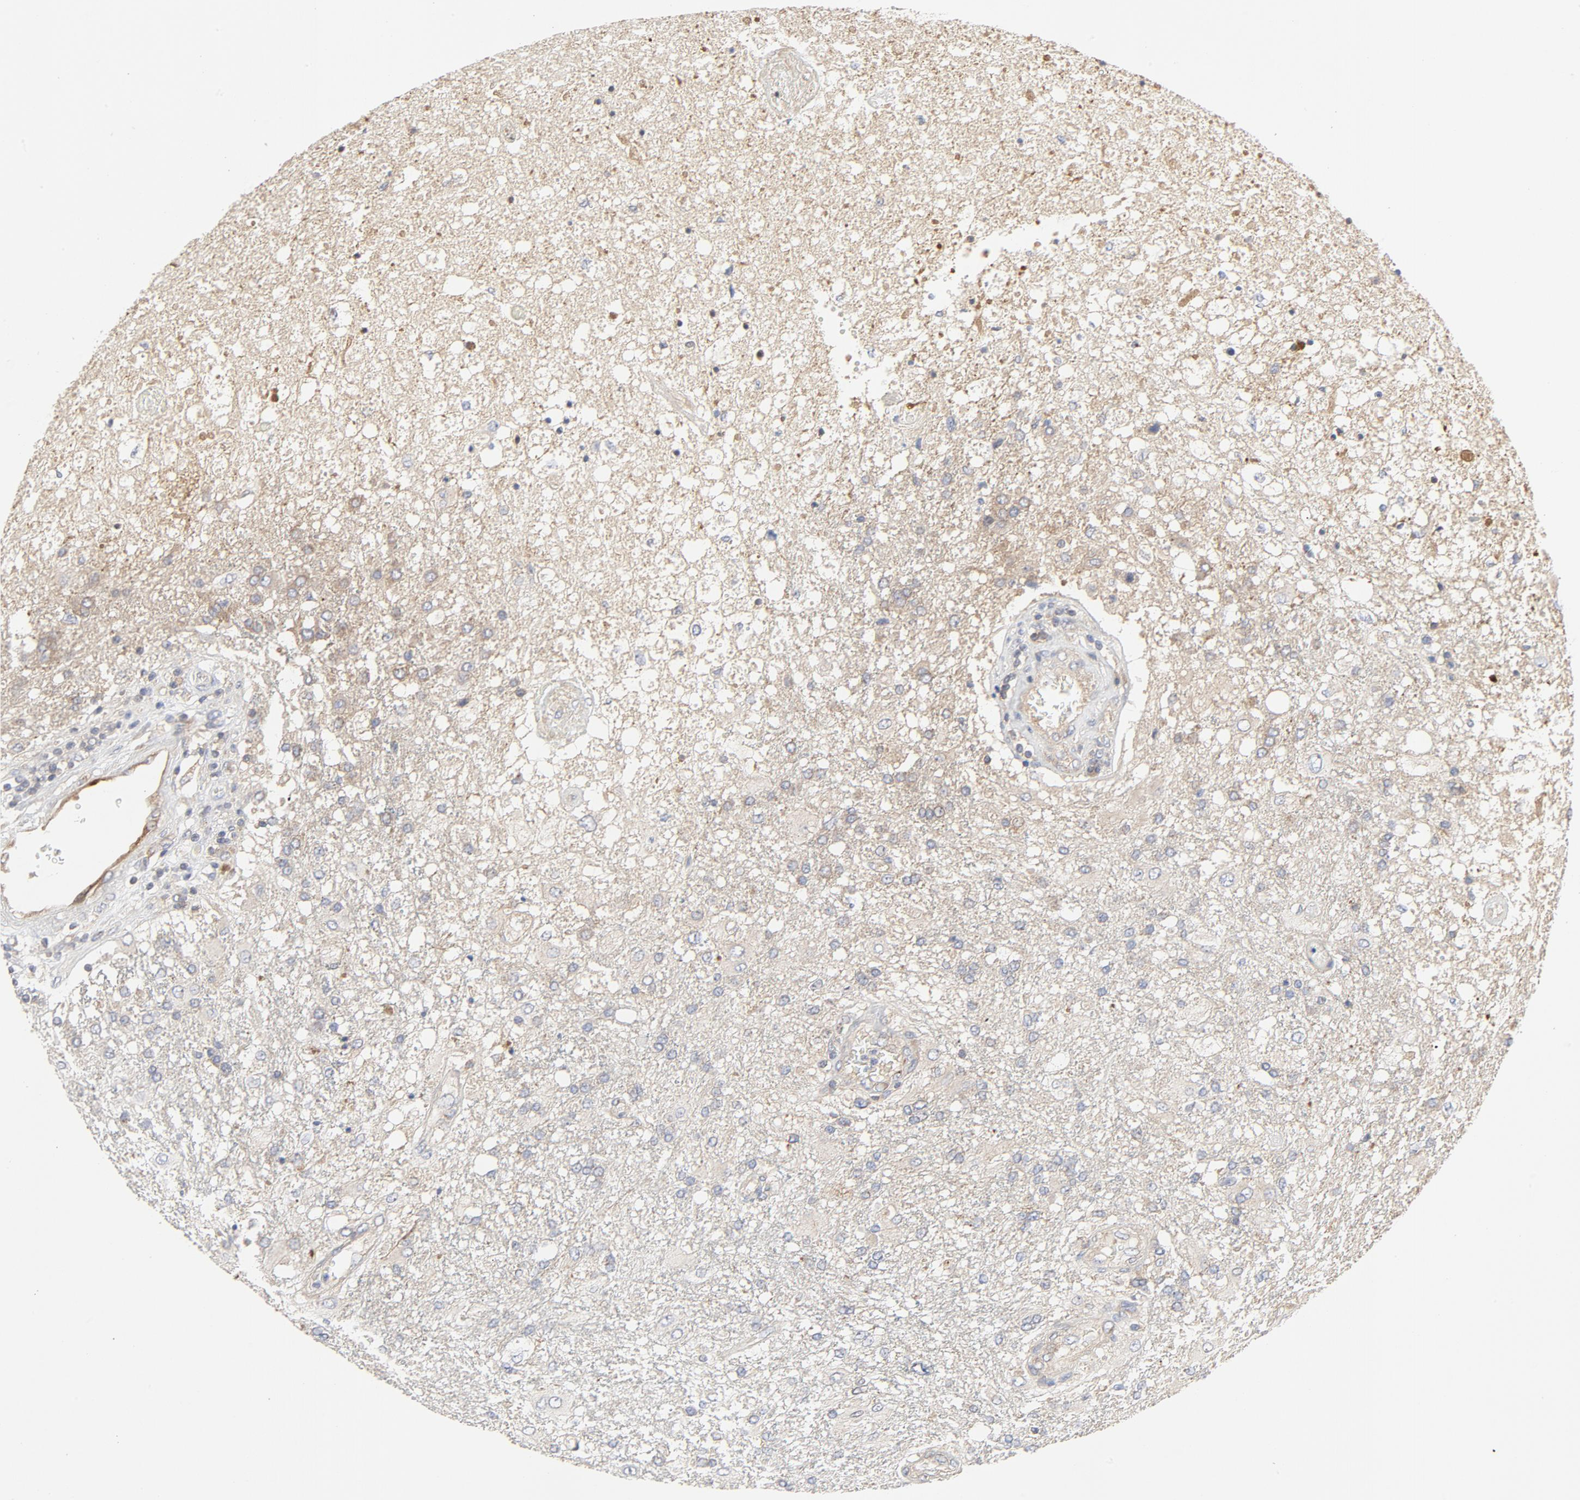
{"staining": {"intensity": "moderate", "quantity": "<25%", "location": "cytoplasmic/membranous,nuclear"}, "tissue": "glioma", "cell_type": "Tumor cells", "image_type": "cancer", "snomed": [{"axis": "morphology", "description": "Glioma, malignant, High grade"}, {"axis": "topography", "description": "Cerebral cortex"}], "caption": "Human glioma stained with a brown dye reveals moderate cytoplasmic/membranous and nuclear positive expression in approximately <25% of tumor cells.", "gene": "RABEP1", "patient": {"sex": "male", "age": 79}}